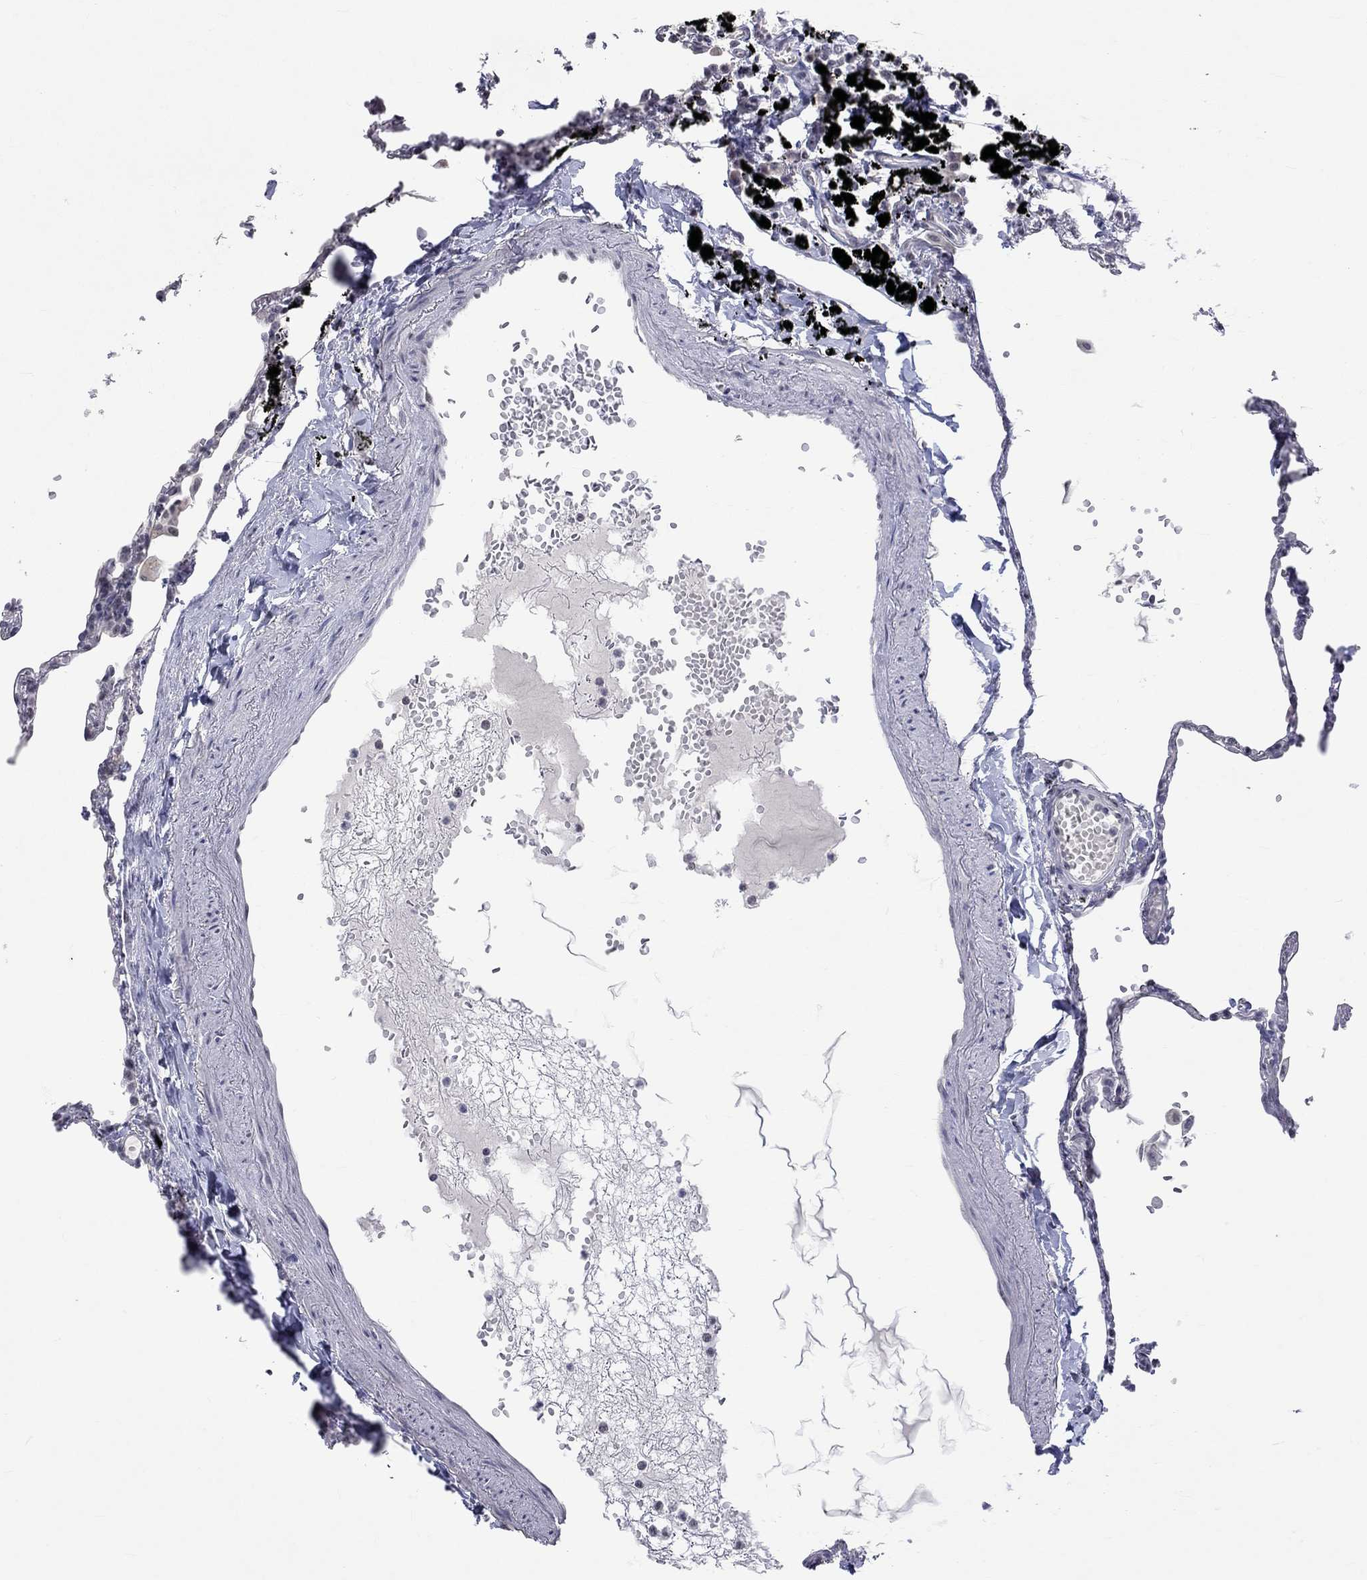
{"staining": {"intensity": "negative", "quantity": "none", "location": "none"}, "tissue": "lung", "cell_type": "Alveolar cells", "image_type": "normal", "snomed": [{"axis": "morphology", "description": "Normal tissue, NOS"}, {"axis": "topography", "description": "Lung"}], "caption": "A micrograph of human lung is negative for staining in alveolar cells. Brightfield microscopy of immunohistochemistry (IHC) stained with DAB (3,3'-diaminobenzidine) (brown) and hematoxylin (blue), captured at high magnification.", "gene": "TMEM143", "patient": {"sex": "male", "age": 78}}